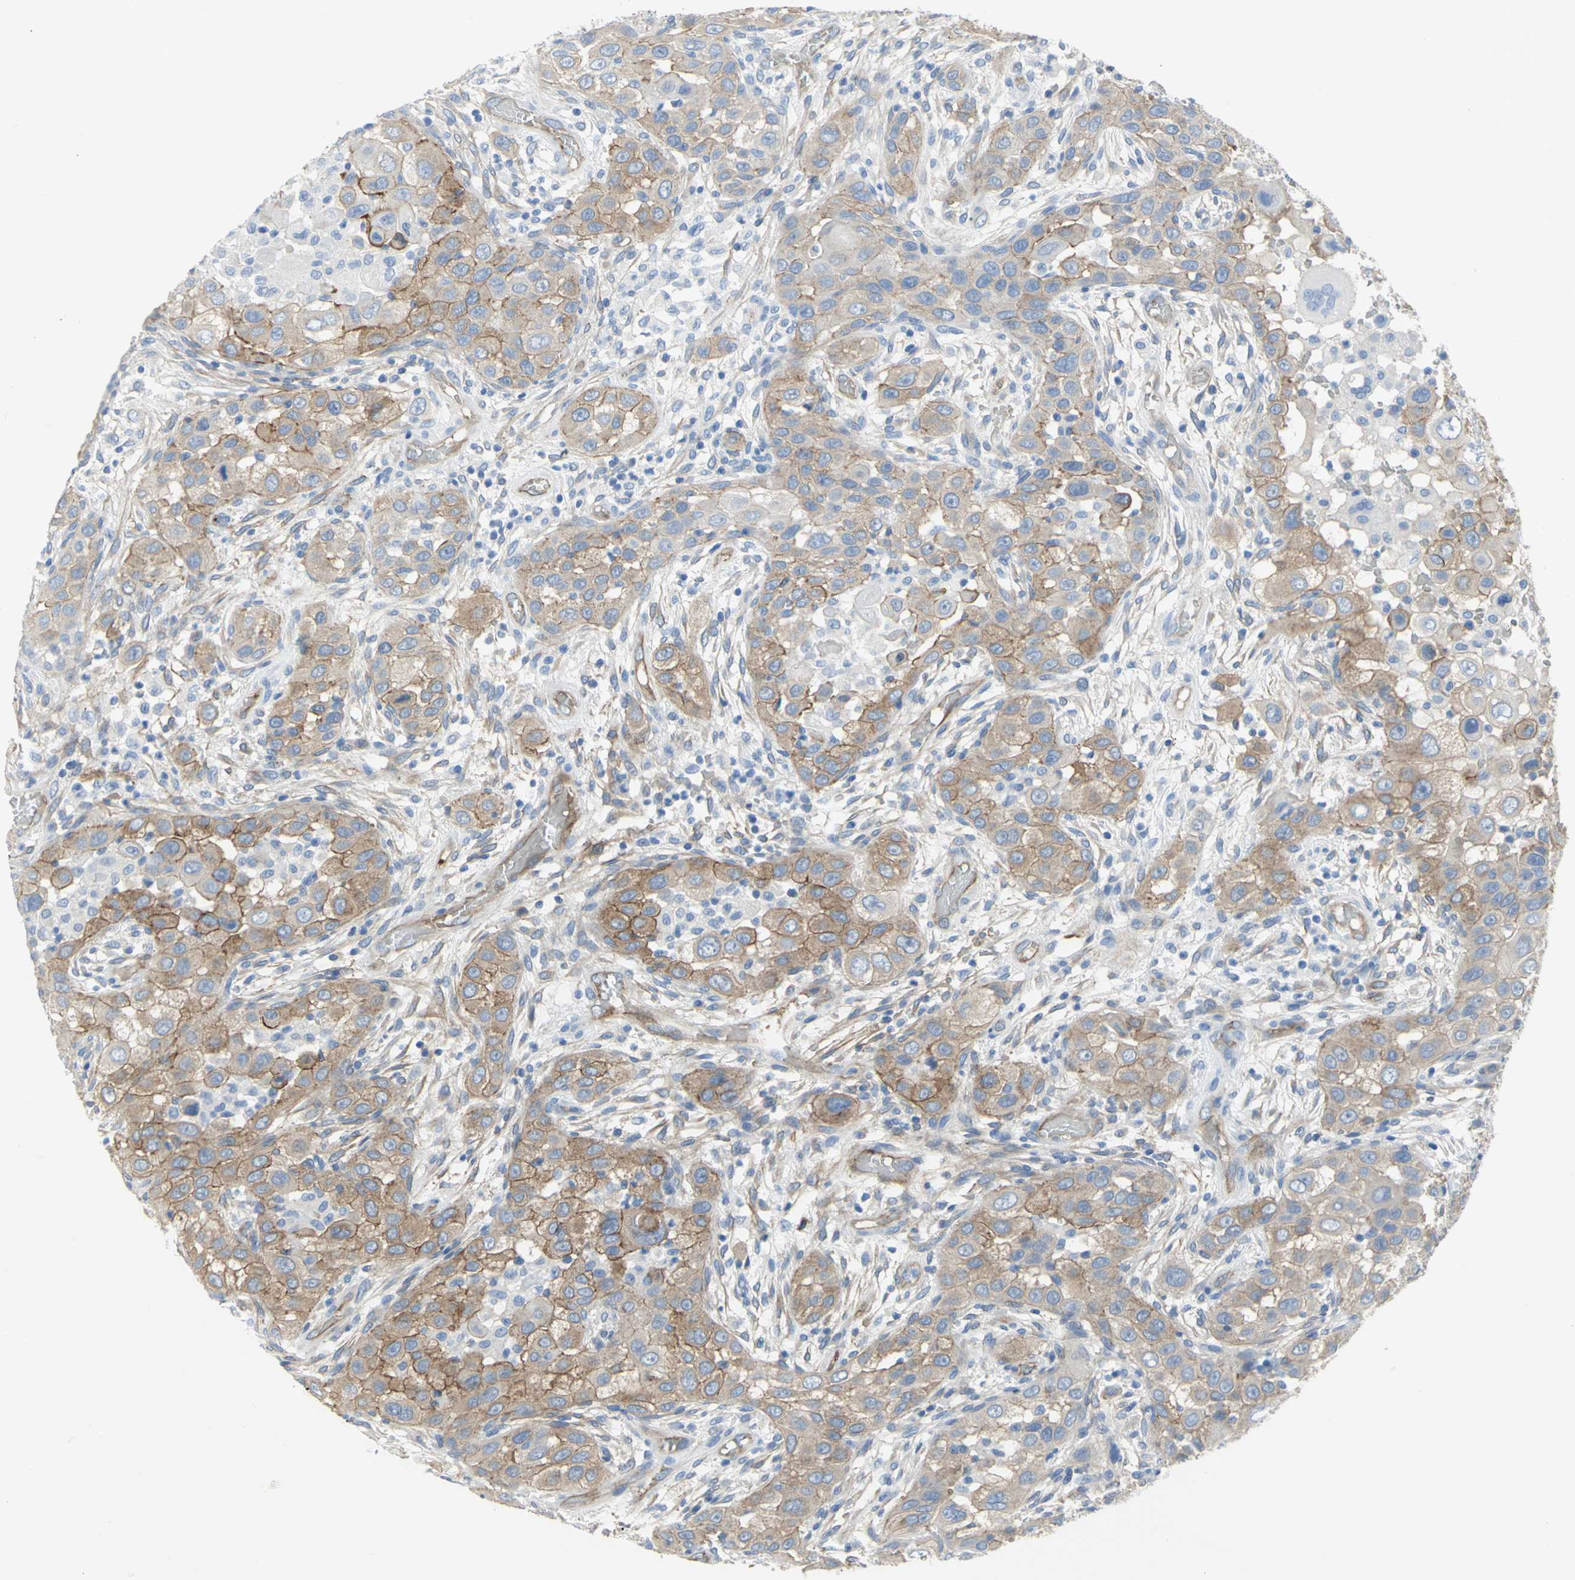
{"staining": {"intensity": "moderate", "quantity": ">75%", "location": "cytoplasmic/membranous"}, "tissue": "head and neck cancer", "cell_type": "Tumor cells", "image_type": "cancer", "snomed": [{"axis": "morphology", "description": "Carcinoma, NOS"}, {"axis": "topography", "description": "Head-Neck"}], "caption": "A medium amount of moderate cytoplasmic/membranous expression is identified in approximately >75% of tumor cells in head and neck cancer tissue.", "gene": "FLNB", "patient": {"sex": "male", "age": 87}}